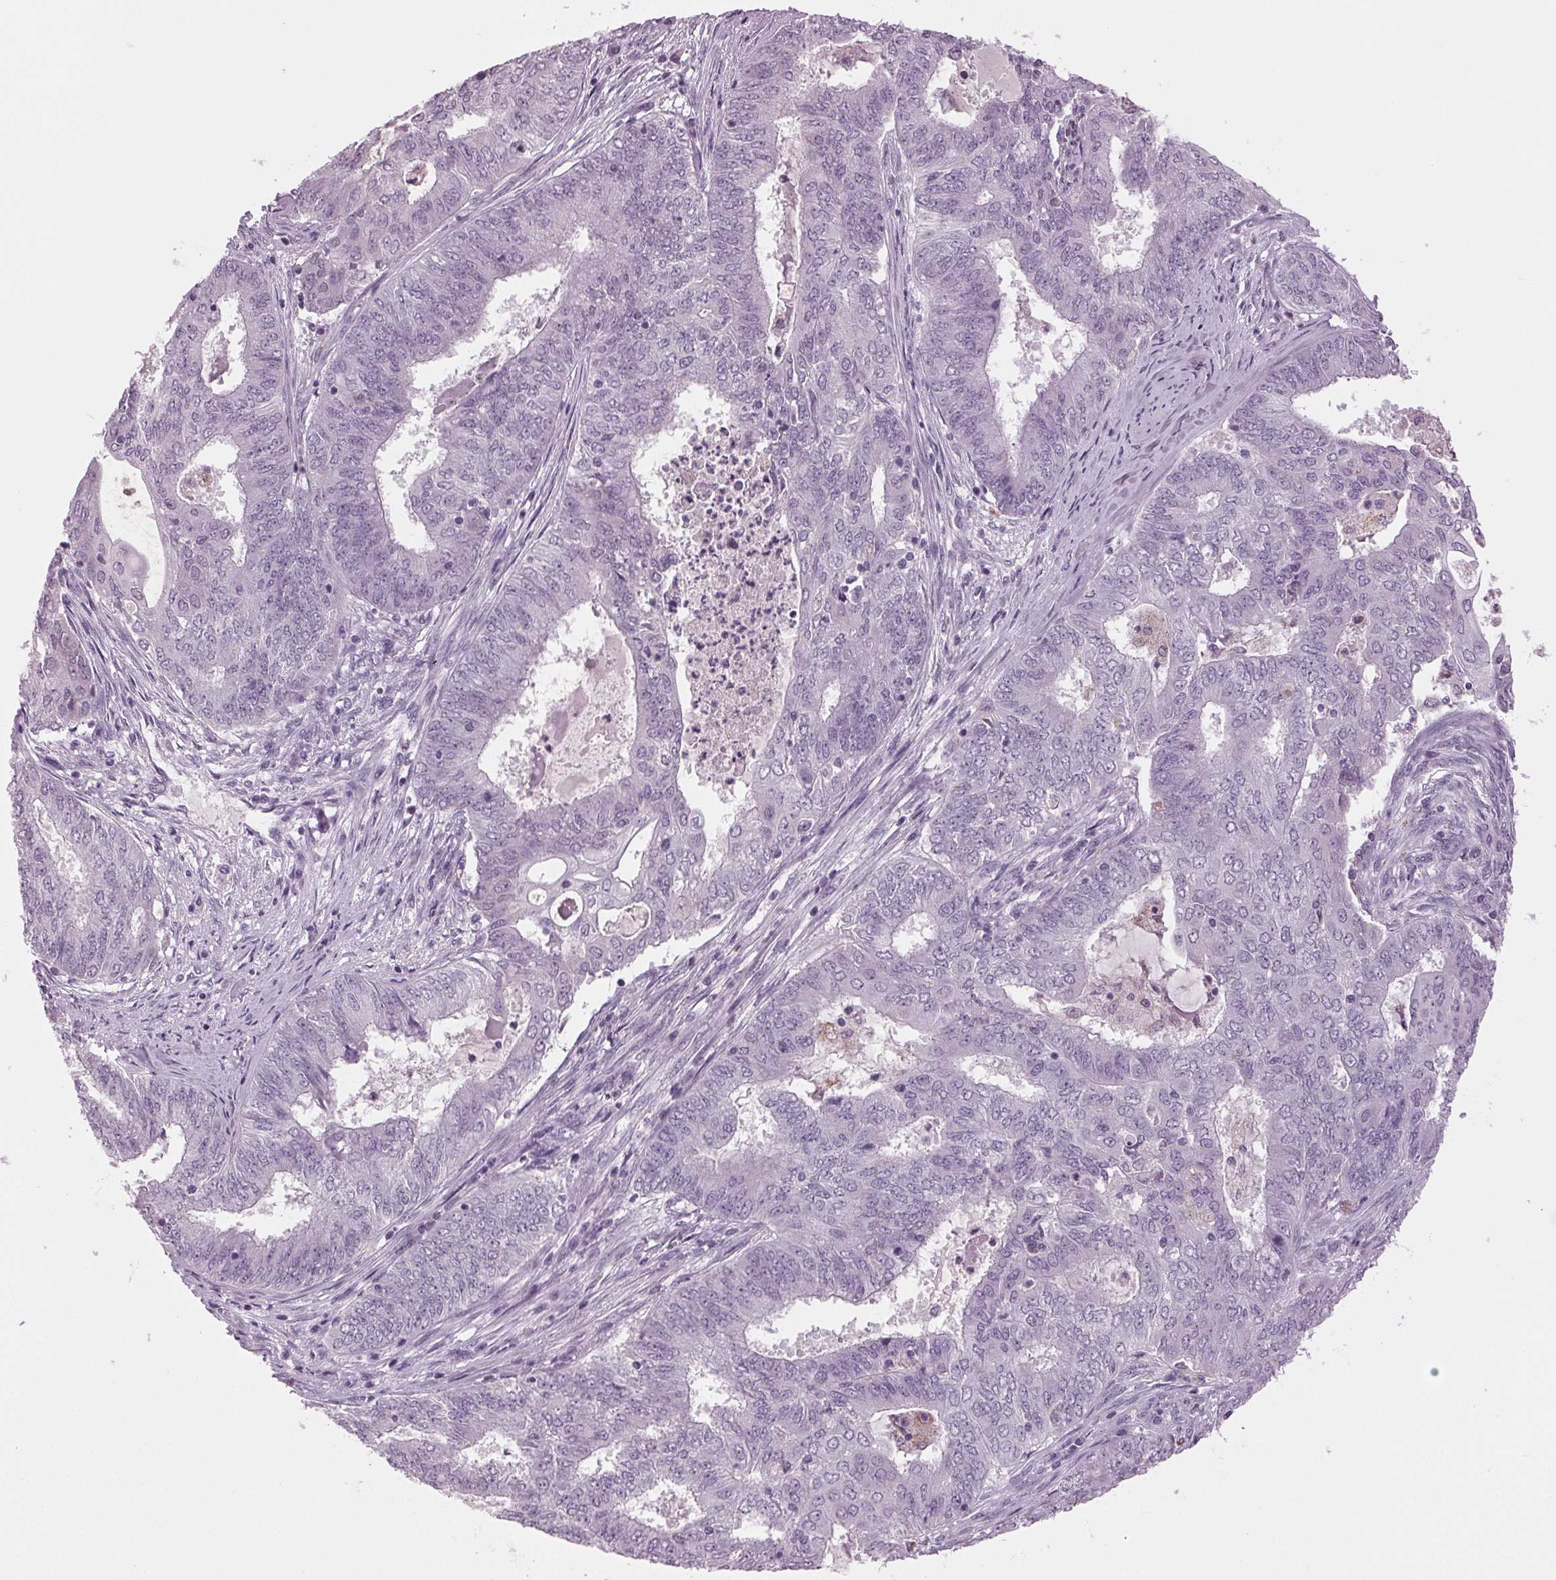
{"staining": {"intensity": "negative", "quantity": "none", "location": "none"}, "tissue": "endometrial cancer", "cell_type": "Tumor cells", "image_type": "cancer", "snomed": [{"axis": "morphology", "description": "Adenocarcinoma, NOS"}, {"axis": "topography", "description": "Endometrium"}], "caption": "There is no significant expression in tumor cells of endometrial adenocarcinoma.", "gene": "DNAH12", "patient": {"sex": "female", "age": 62}}